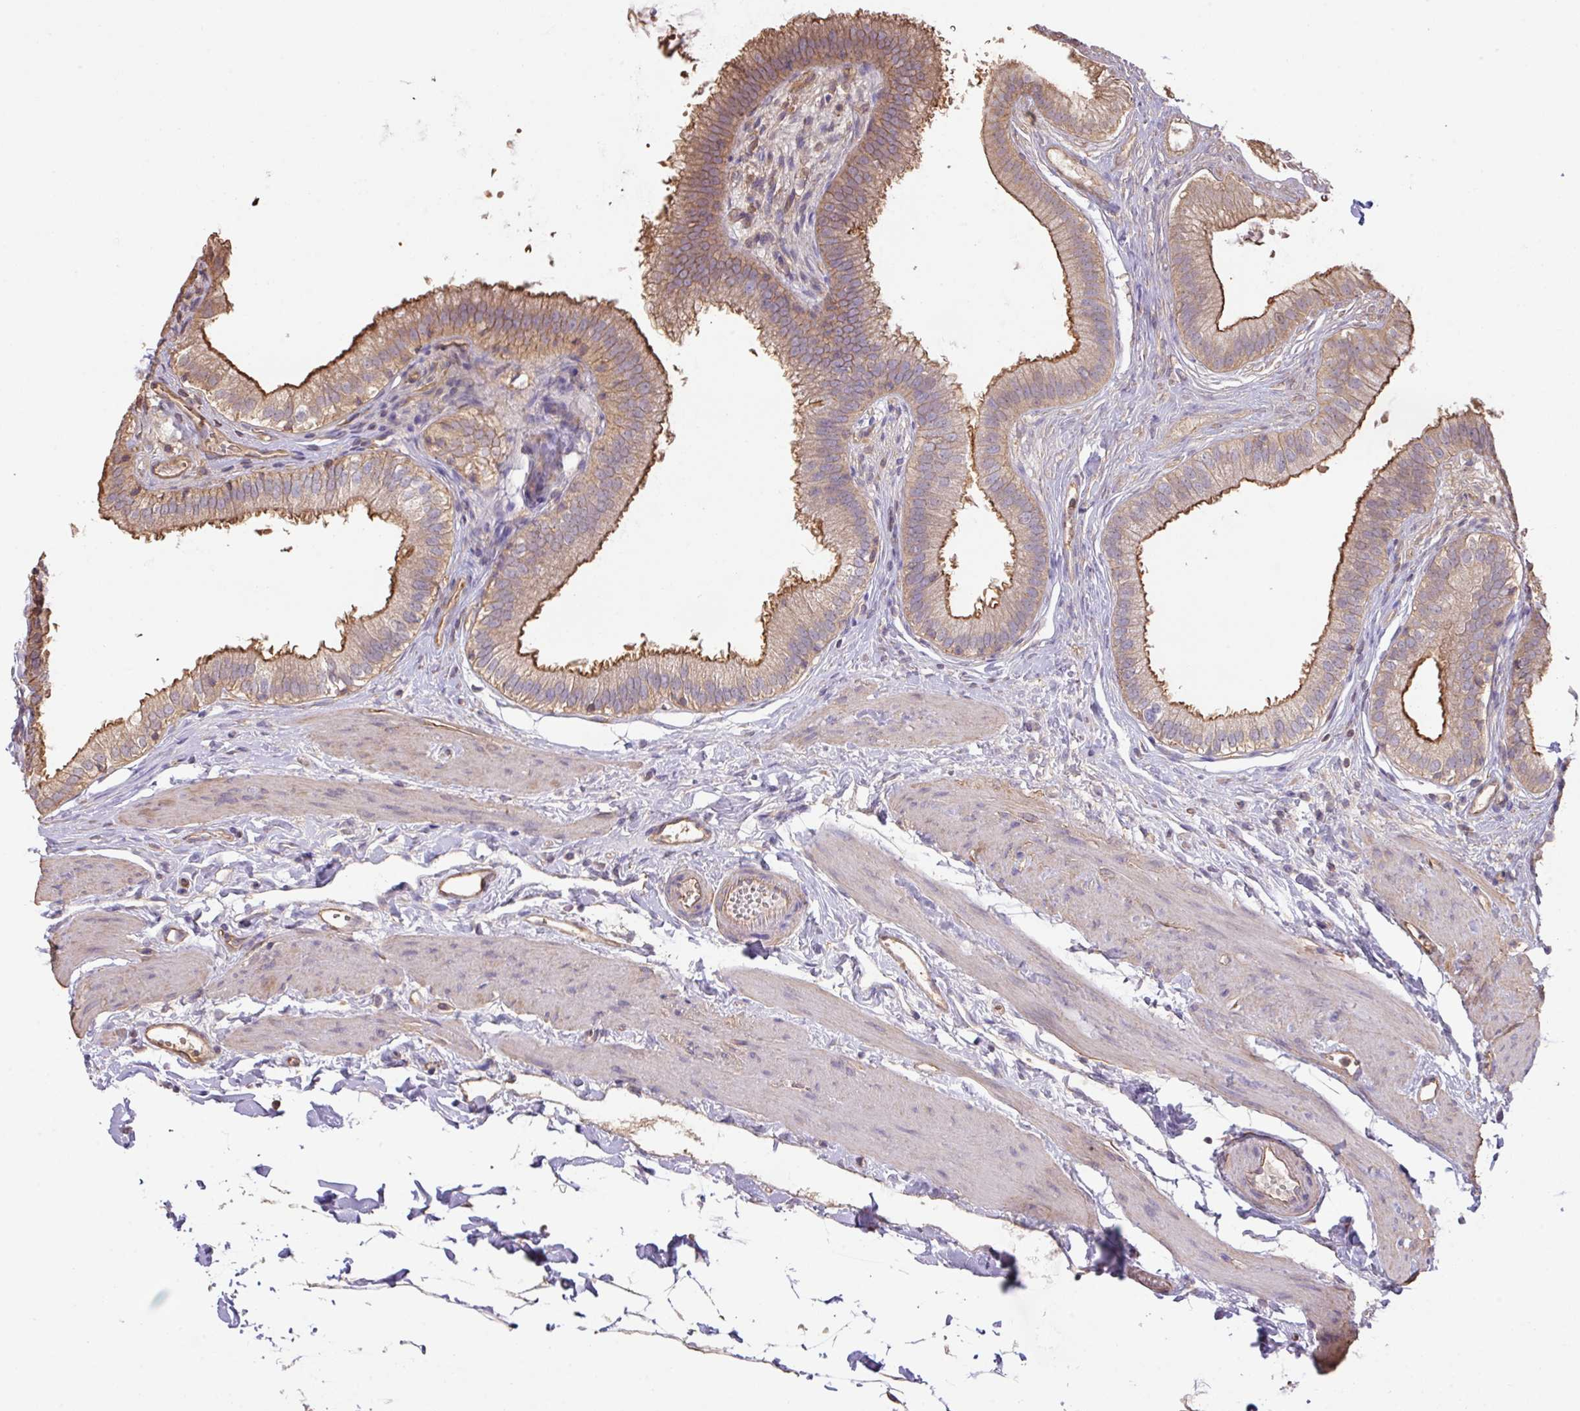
{"staining": {"intensity": "strong", "quantity": "25%-75%", "location": "cytoplasmic/membranous"}, "tissue": "gallbladder", "cell_type": "Glandular cells", "image_type": "normal", "snomed": [{"axis": "morphology", "description": "Normal tissue, NOS"}, {"axis": "topography", "description": "Gallbladder"}], "caption": "Immunohistochemical staining of benign gallbladder shows high levels of strong cytoplasmic/membranous positivity in about 25%-75% of glandular cells.", "gene": "CALML4", "patient": {"sex": "female", "age": 54}}